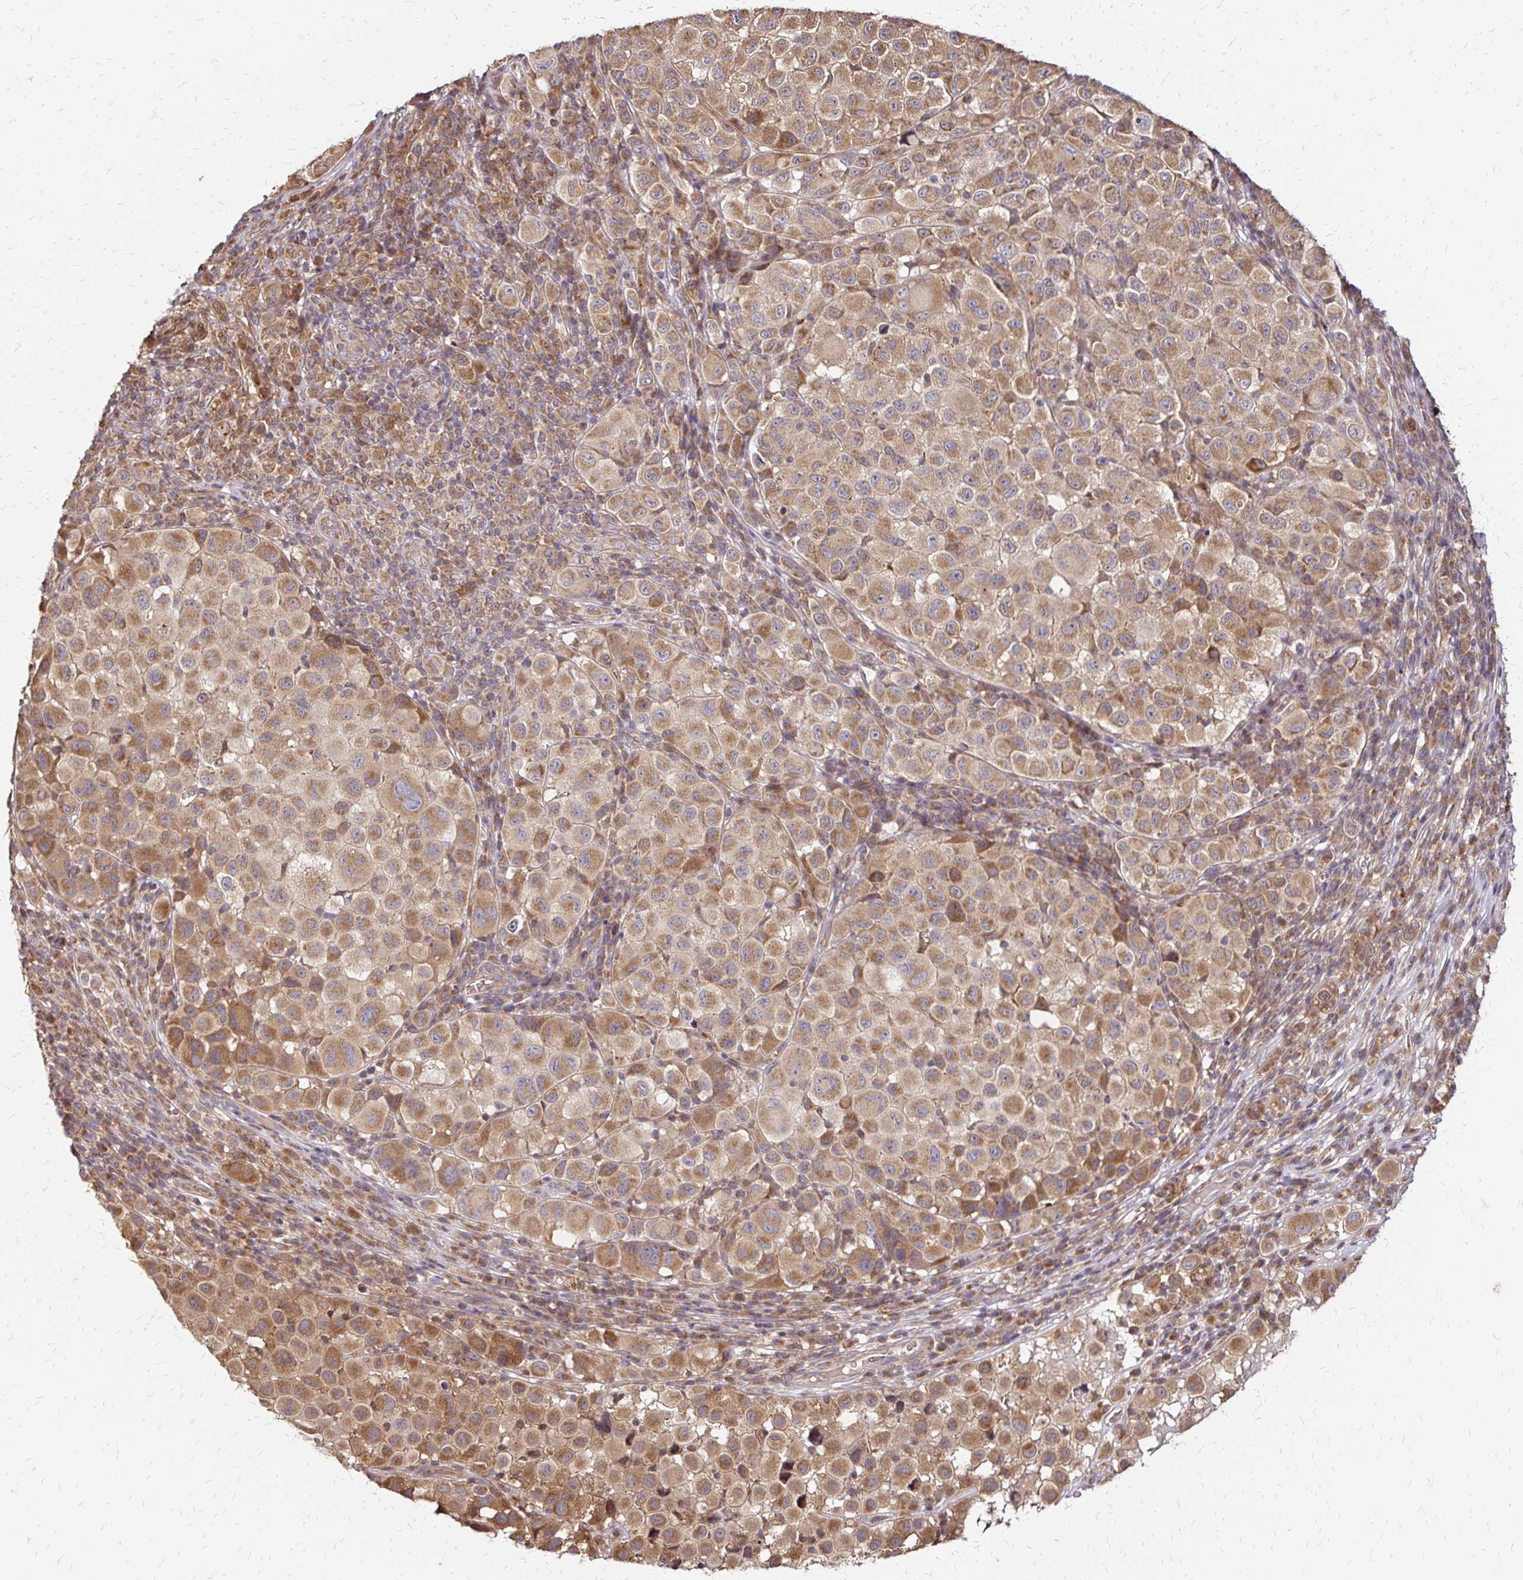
{"staining": {"intensity": "moderate", "quantity": ">75%", "location": "cytoplasmic/membranous"}, "tissue": "melanoma", "cell_type": "Tumor cells", "image_type": "cancer", "snomed": [{"axis": "morphology", "description": "Malignant melanoma, NOS"}, {"axis": "topography", "description": "Skin"}], "caption": "An image of melanoma stained for a protein shows moderate cytoplasmic/membranous brown staining in tumor cells.", "gene": "ZW10", "patient": {"sex": "male", "age": 93}}